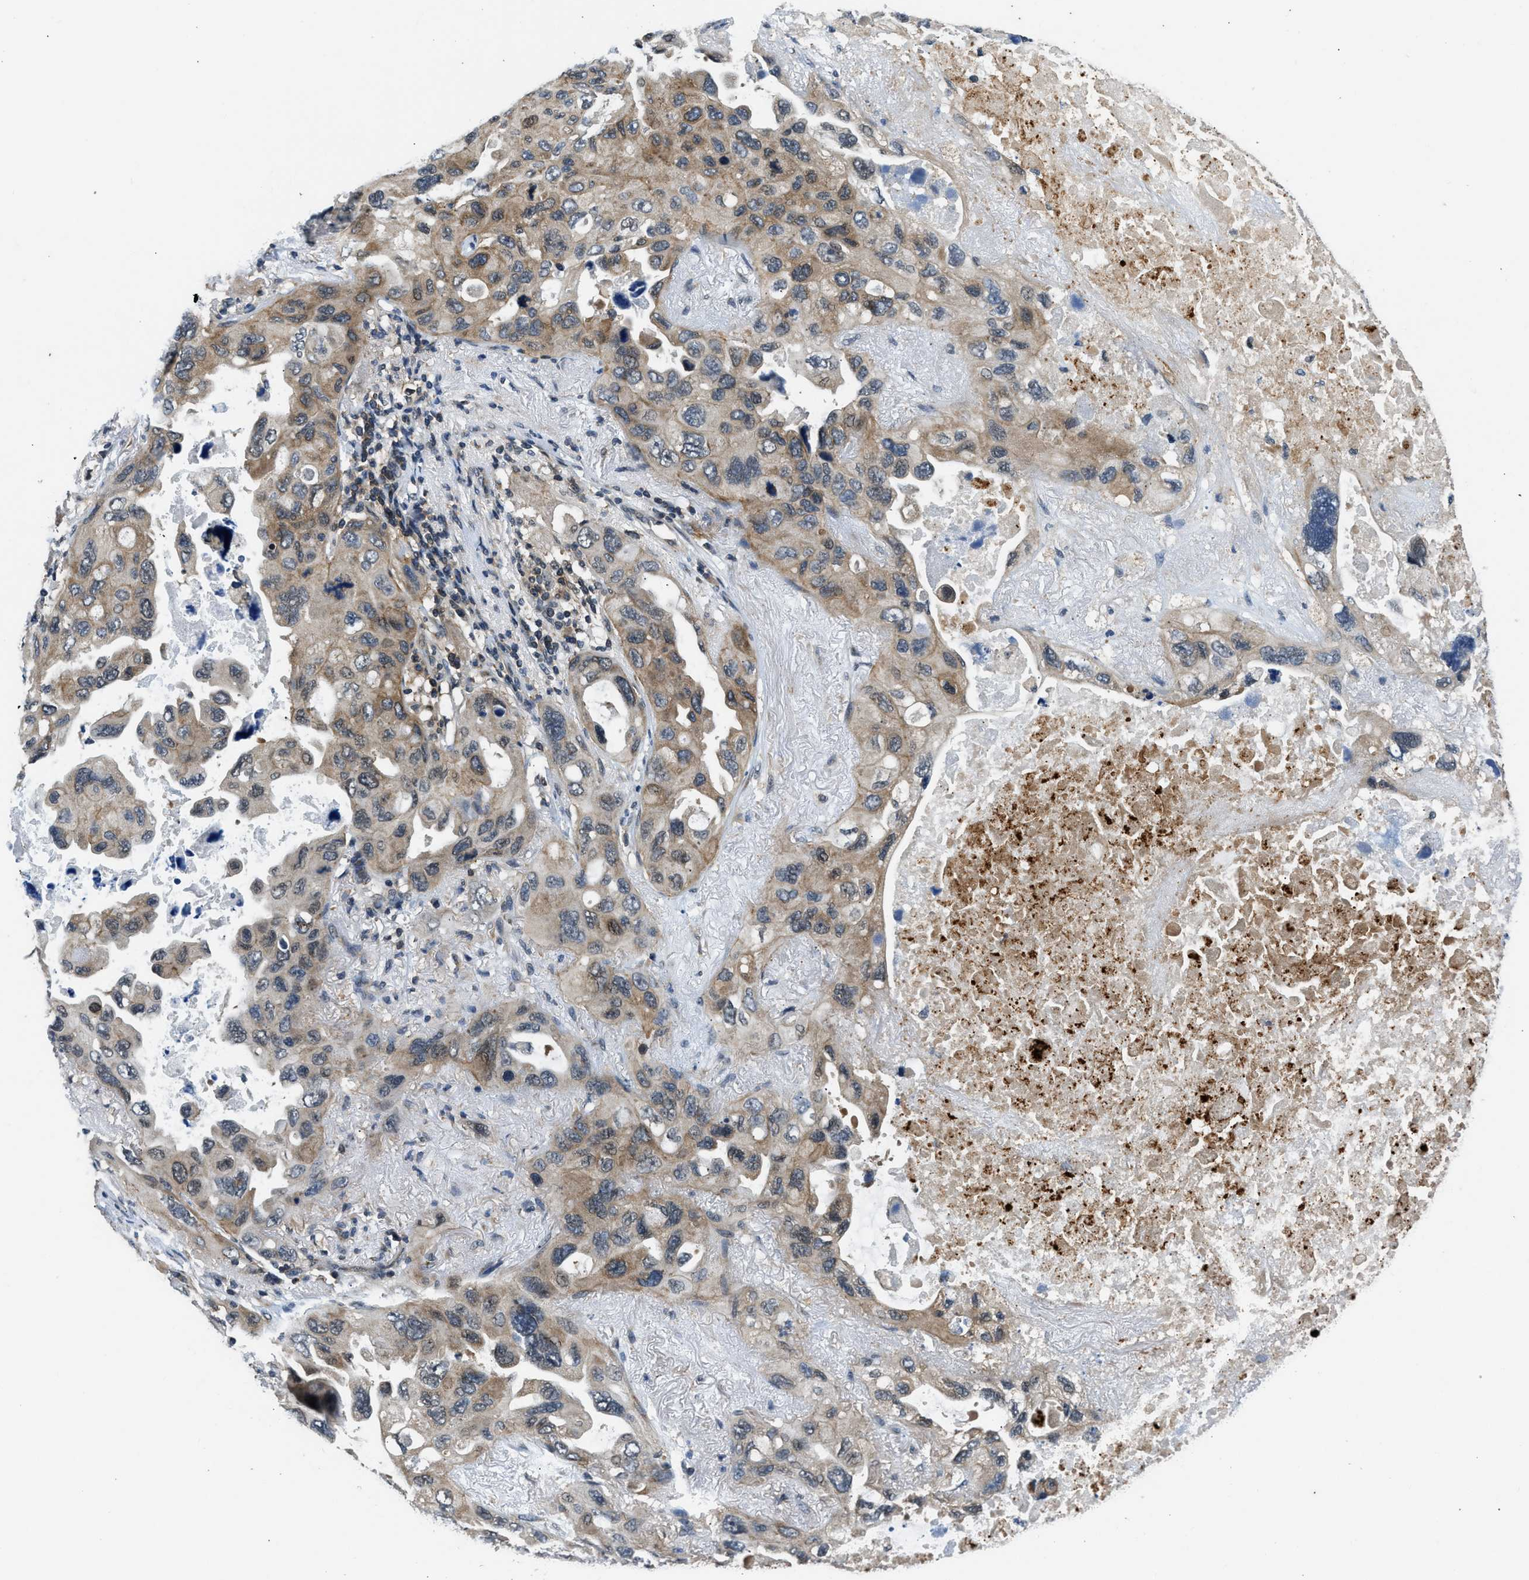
{"staining": {"intensity": "weak", "quantity": ">75%", "location": "cytoplasmic/membranous"}, "tissue": "lung cancer", "cell_type": "Tumor cells", "image_type": "cancer", "snomed": [{"axis": "morphology", "description": "Squamous cell carcinoma, NOS"}, {"axis": "topography", "description": "Lung"}], "caption": "A photomicrograph showing weak cytoplasmic/membranous positivity in about >75% of tumor cells in lung cancer (squamous cell carcinoma), as visualized by brown immunohistochemical staining.", "gene": "MTMR1", "patient": {"sex": "female", "age": 73}}